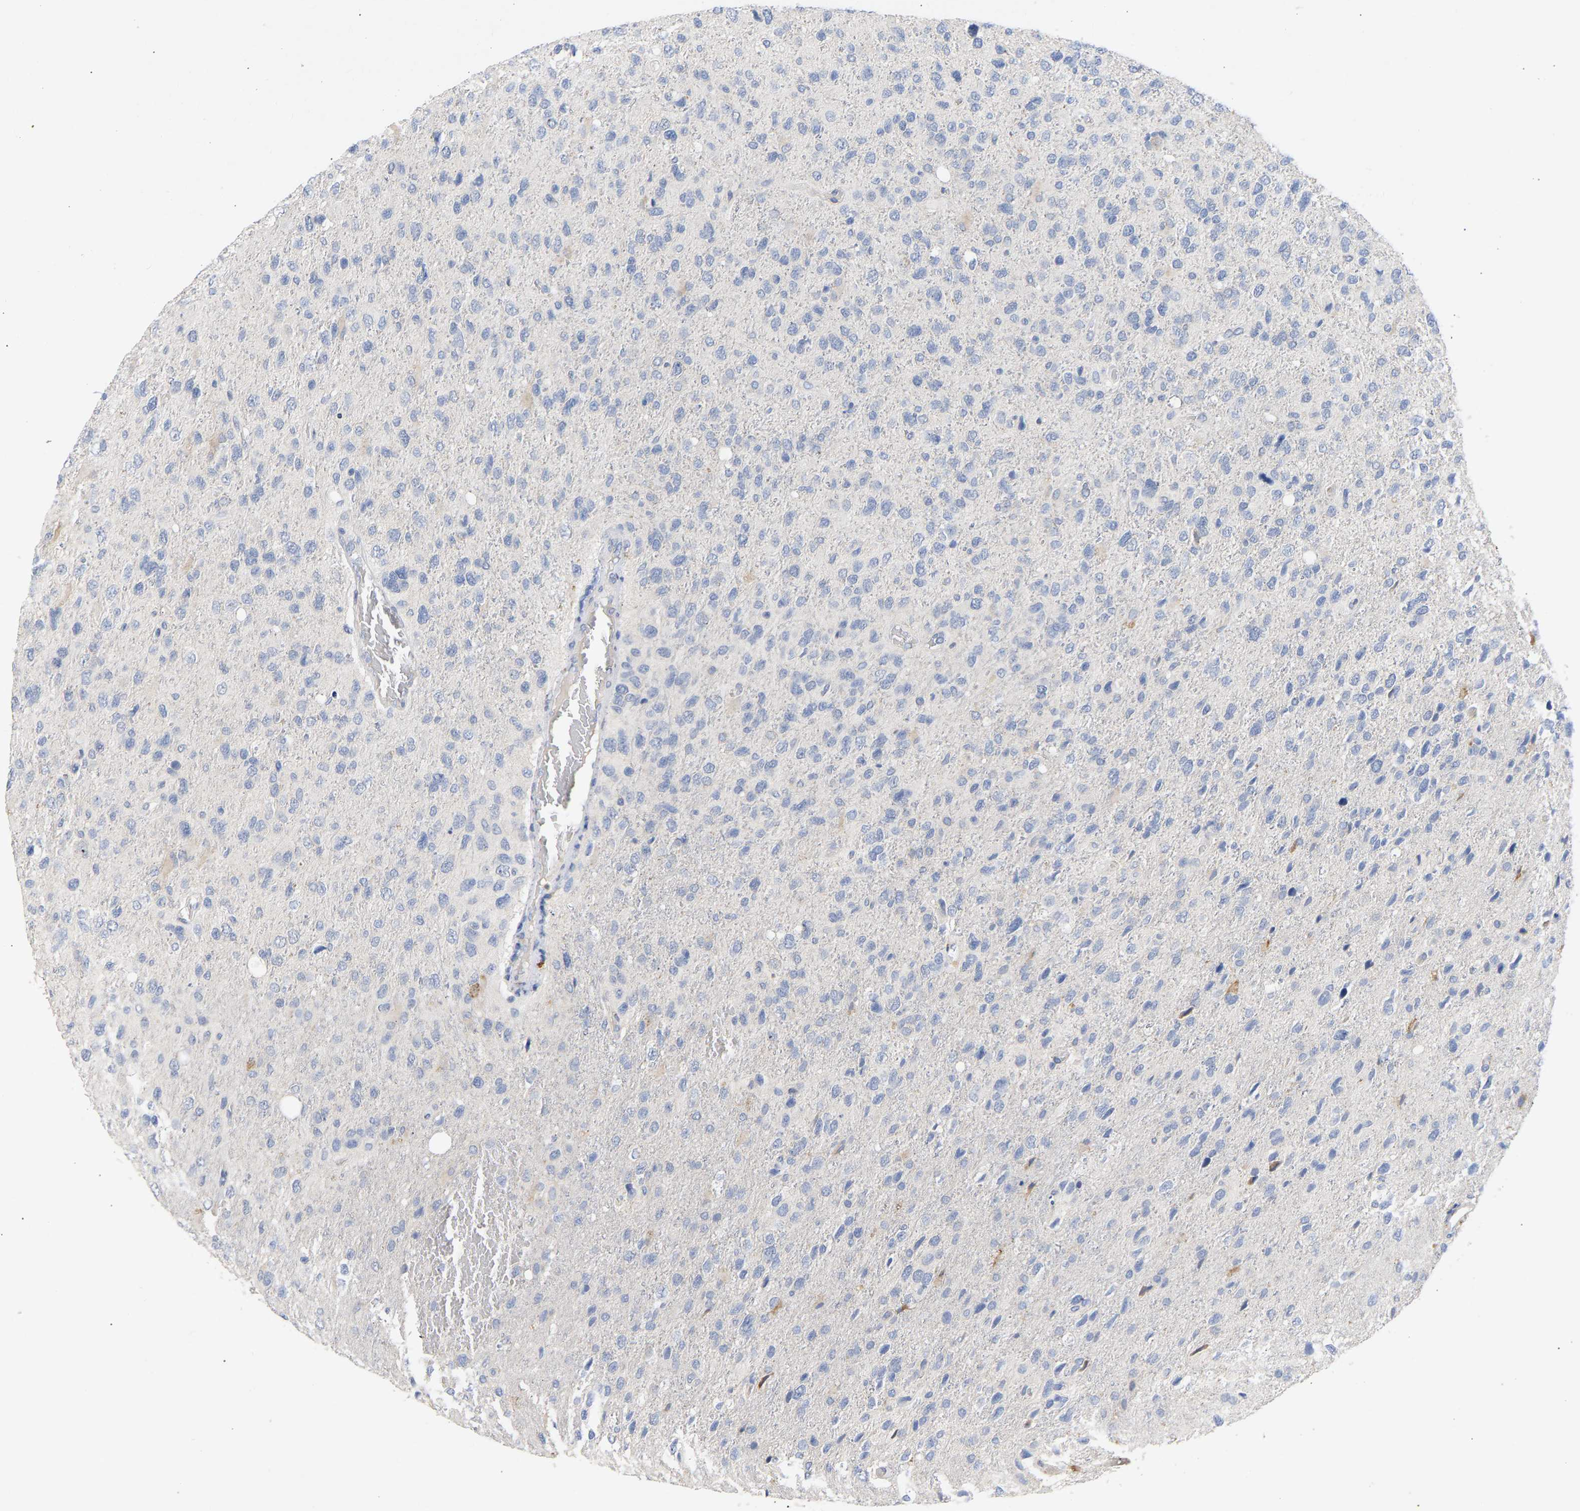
{"staining": {"intensity": "negative", "quantity": "none", "location": "none"}, "tissue": "glioma", "cell_type": "Tumor cells", "image_type": "cancer", "snomed": [{"axis": "morphology", "description": "Glioma, malignant, High grade"}, {"axis": "topography", "description": "Brain"}], "caption": "Glioma stained for a protein using IHC shows no expression tumor cells.", "gene": "SELENOM", "patient": {"sex": "female", "age": 58}}